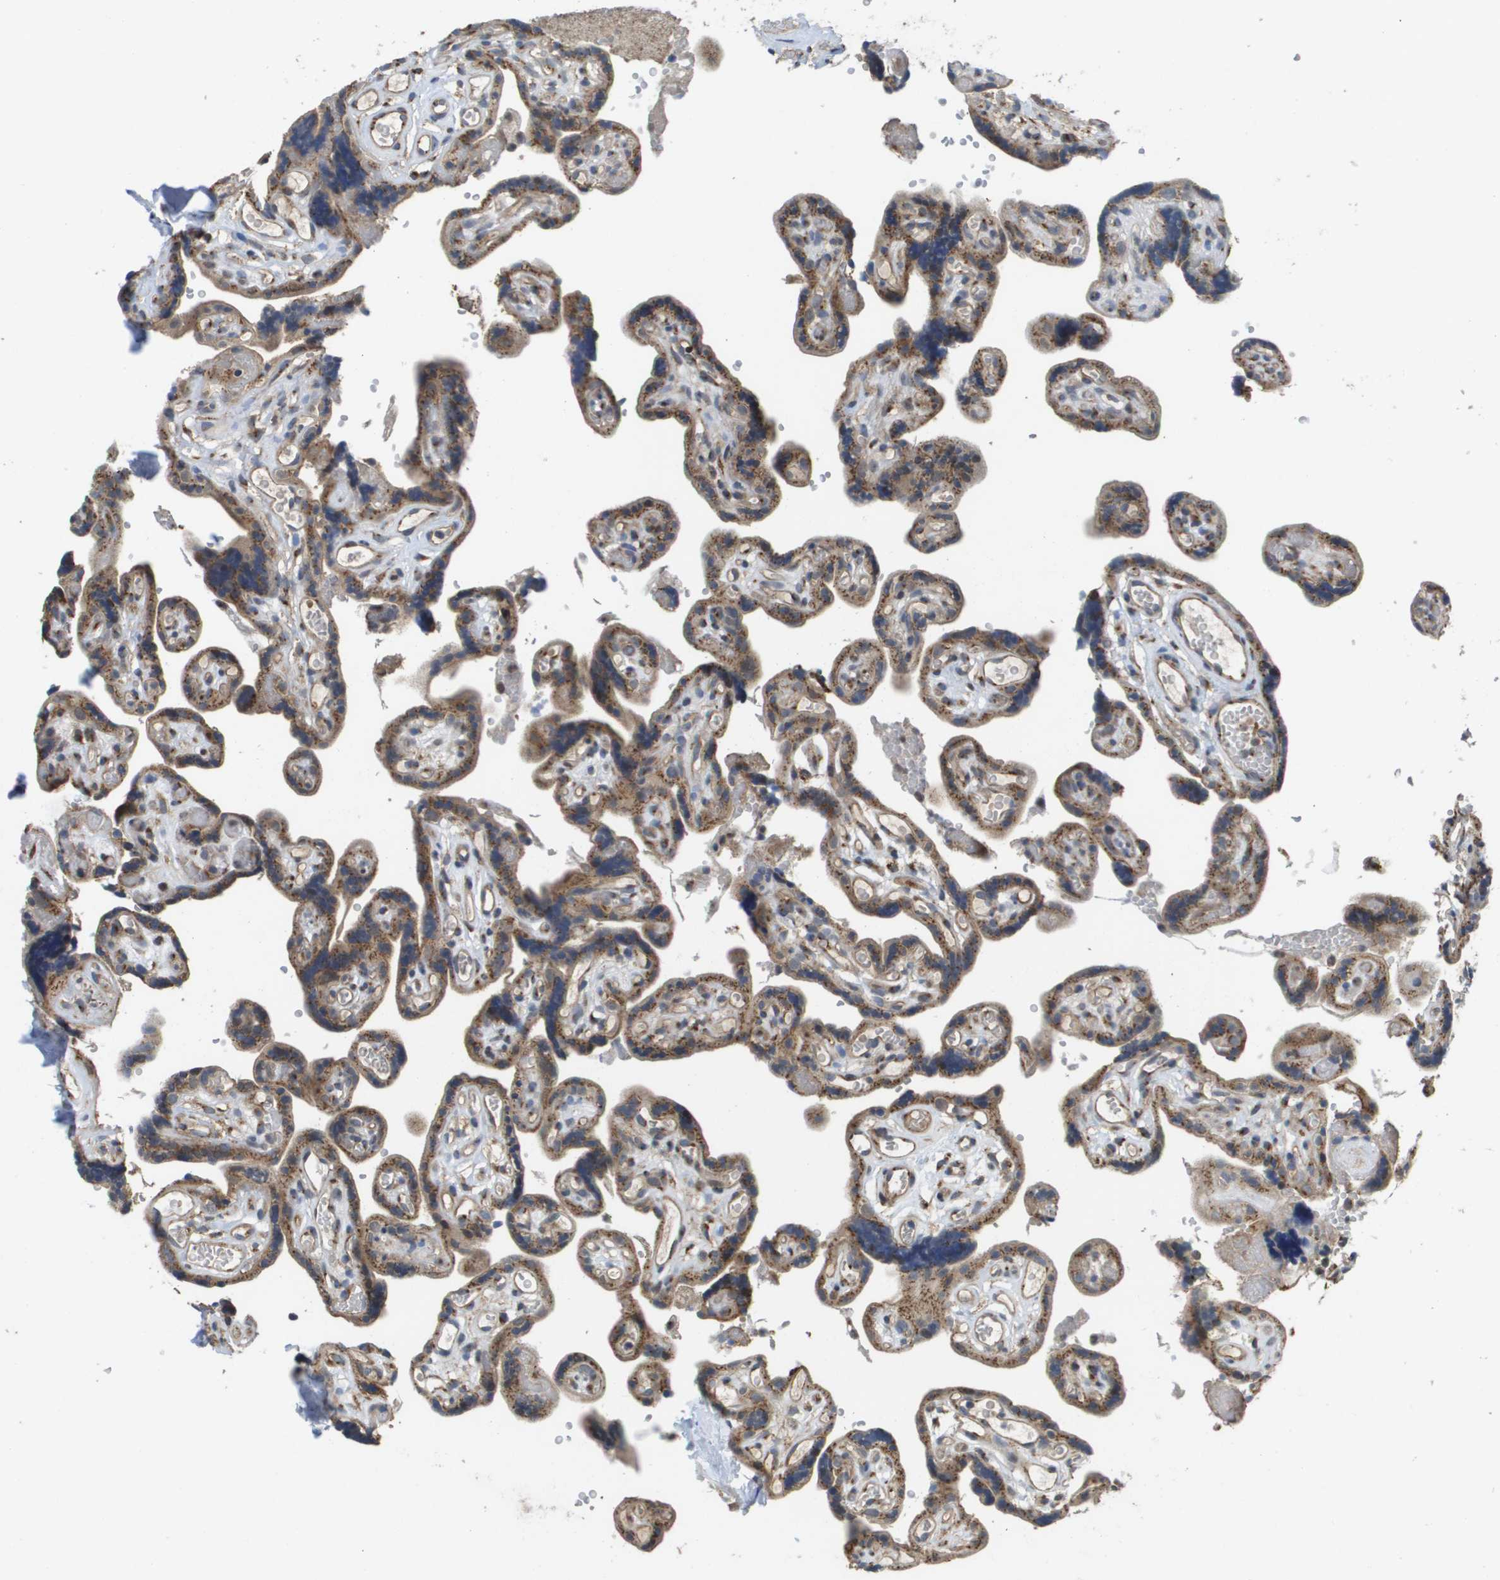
{"staining": {"intensity": "moderate", "quantity": ">75%", "location": "cytoplasmic/membranous"}, "tissue": "placenta", "cell_type": "Decidual cells", "image_type": "normal", "snomed": [{"axis": "morphology", "description": "Normal tissue, NOS"}, {"axis": "topography", "description": "Placenta"}], "caption": "Immunohistochemical staining of unremarkable placenta exhibits medium levels of moderate cytoplasmic/membranous positivity in about >75% of decidual cells. The staining is performed using DAB (3,3'-diaminobenzidine) brown chromogen to label protein expression. The nuclei are counter-stained blue using hematoxylin.", "gene": "PCK1", "patient": {"sex": "female", "age": 30}}